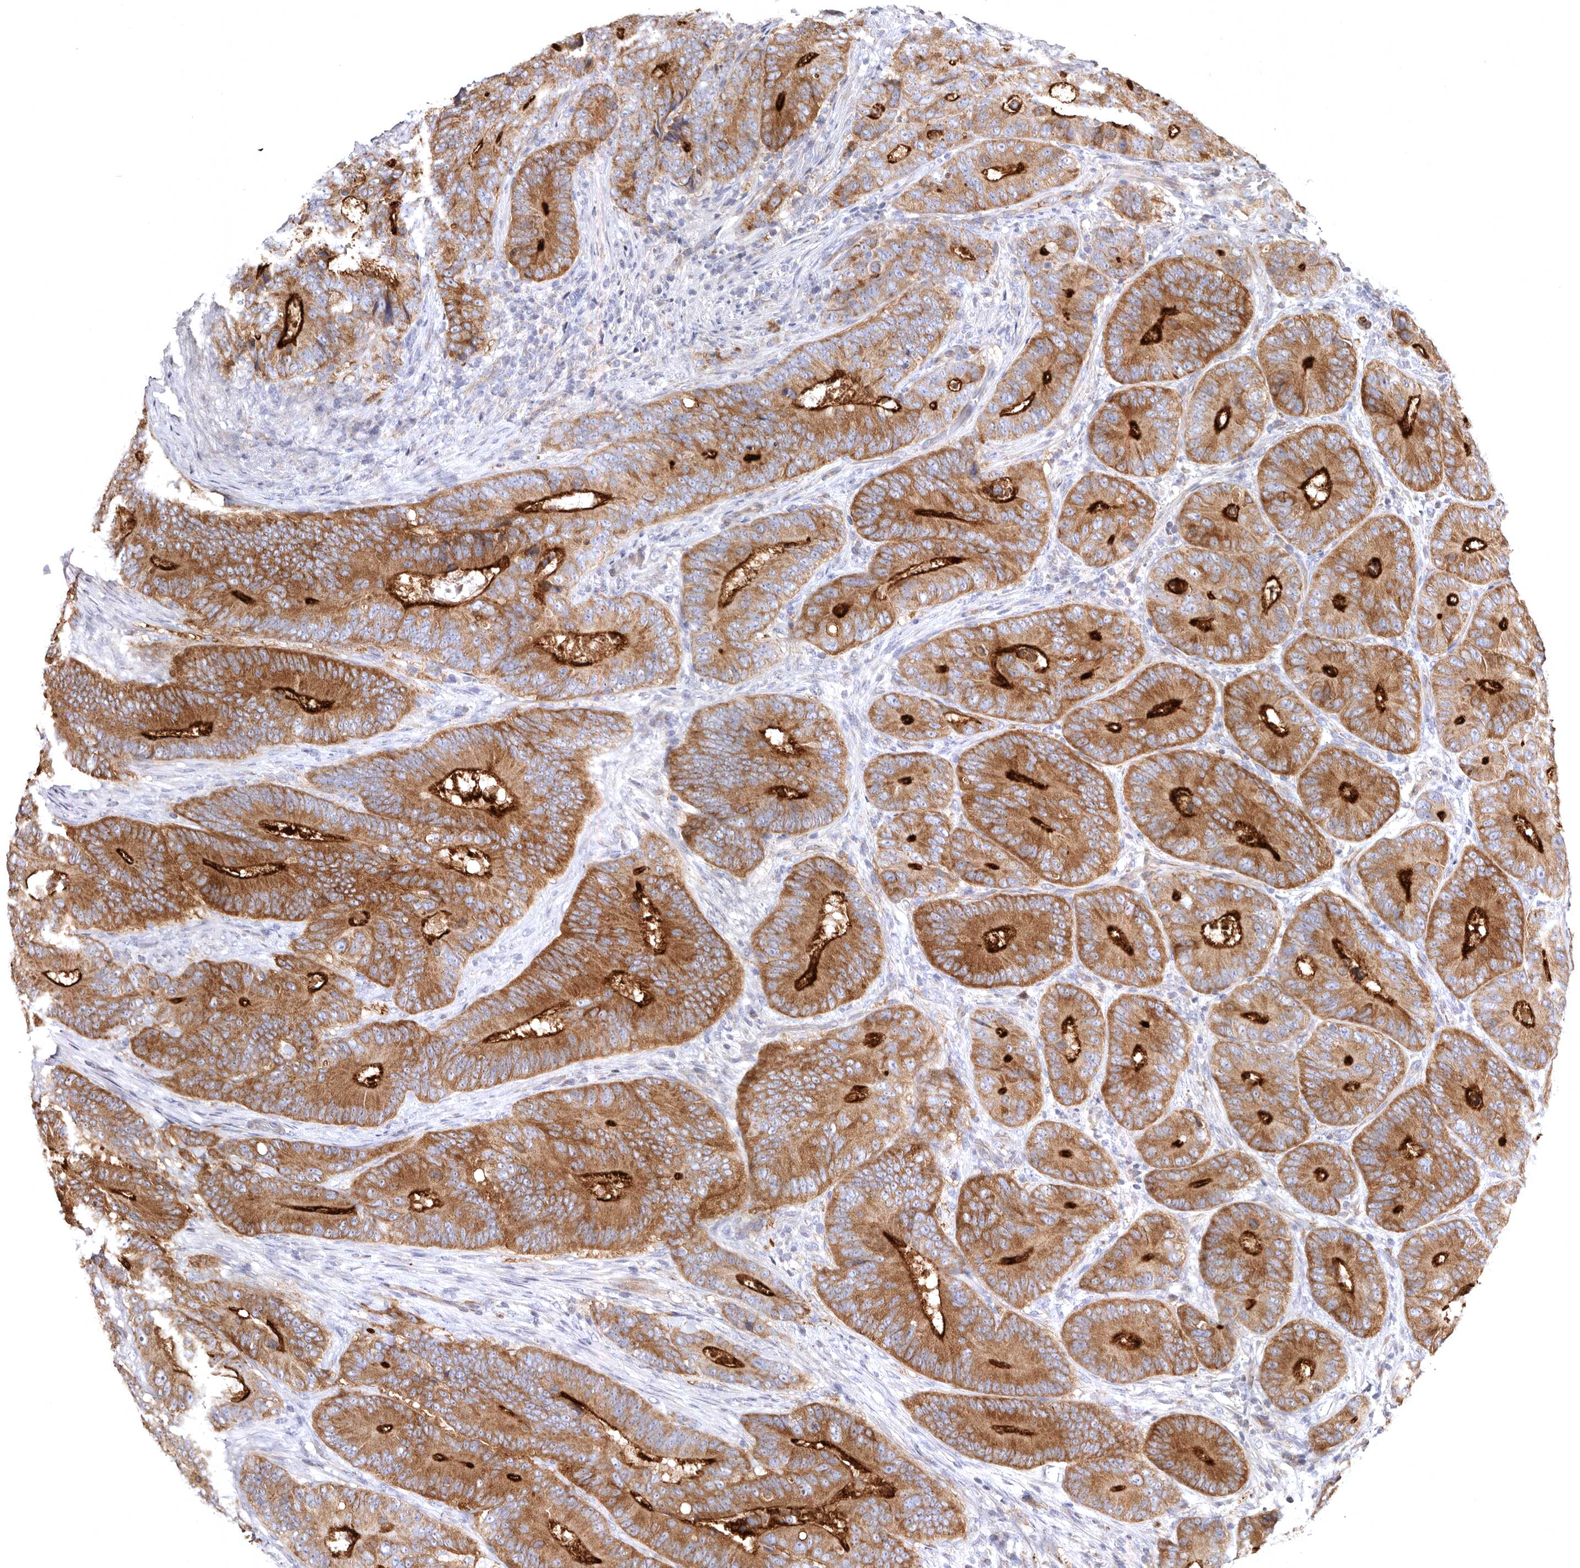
{"staining": {"intensity": "strong", "quantity": ">75%", "location": "cytoplasmic/membranous"}, "tissue": "colorectal cancer", "cell_type": "Tumor cells", "image_type": "cancer", "snomed": [{"axis": "morphology", "description": "Adenocarcinoma, NOS"}, {"axis": "topography", "description": "Colon"}], "caption": "Adenocarcinoma (colorectal) tissue reveals strong cytoplasmic/membranous expression in about >75% of tumor cells, visualized by immunohistochemistry. The staining was performed using DAB, with brown indicating positive protein expression. Nuclei are stained blue with hematoxylin.", "gene": "BAIAP2L1", "patient": {"sex": "male", "age": 83}}